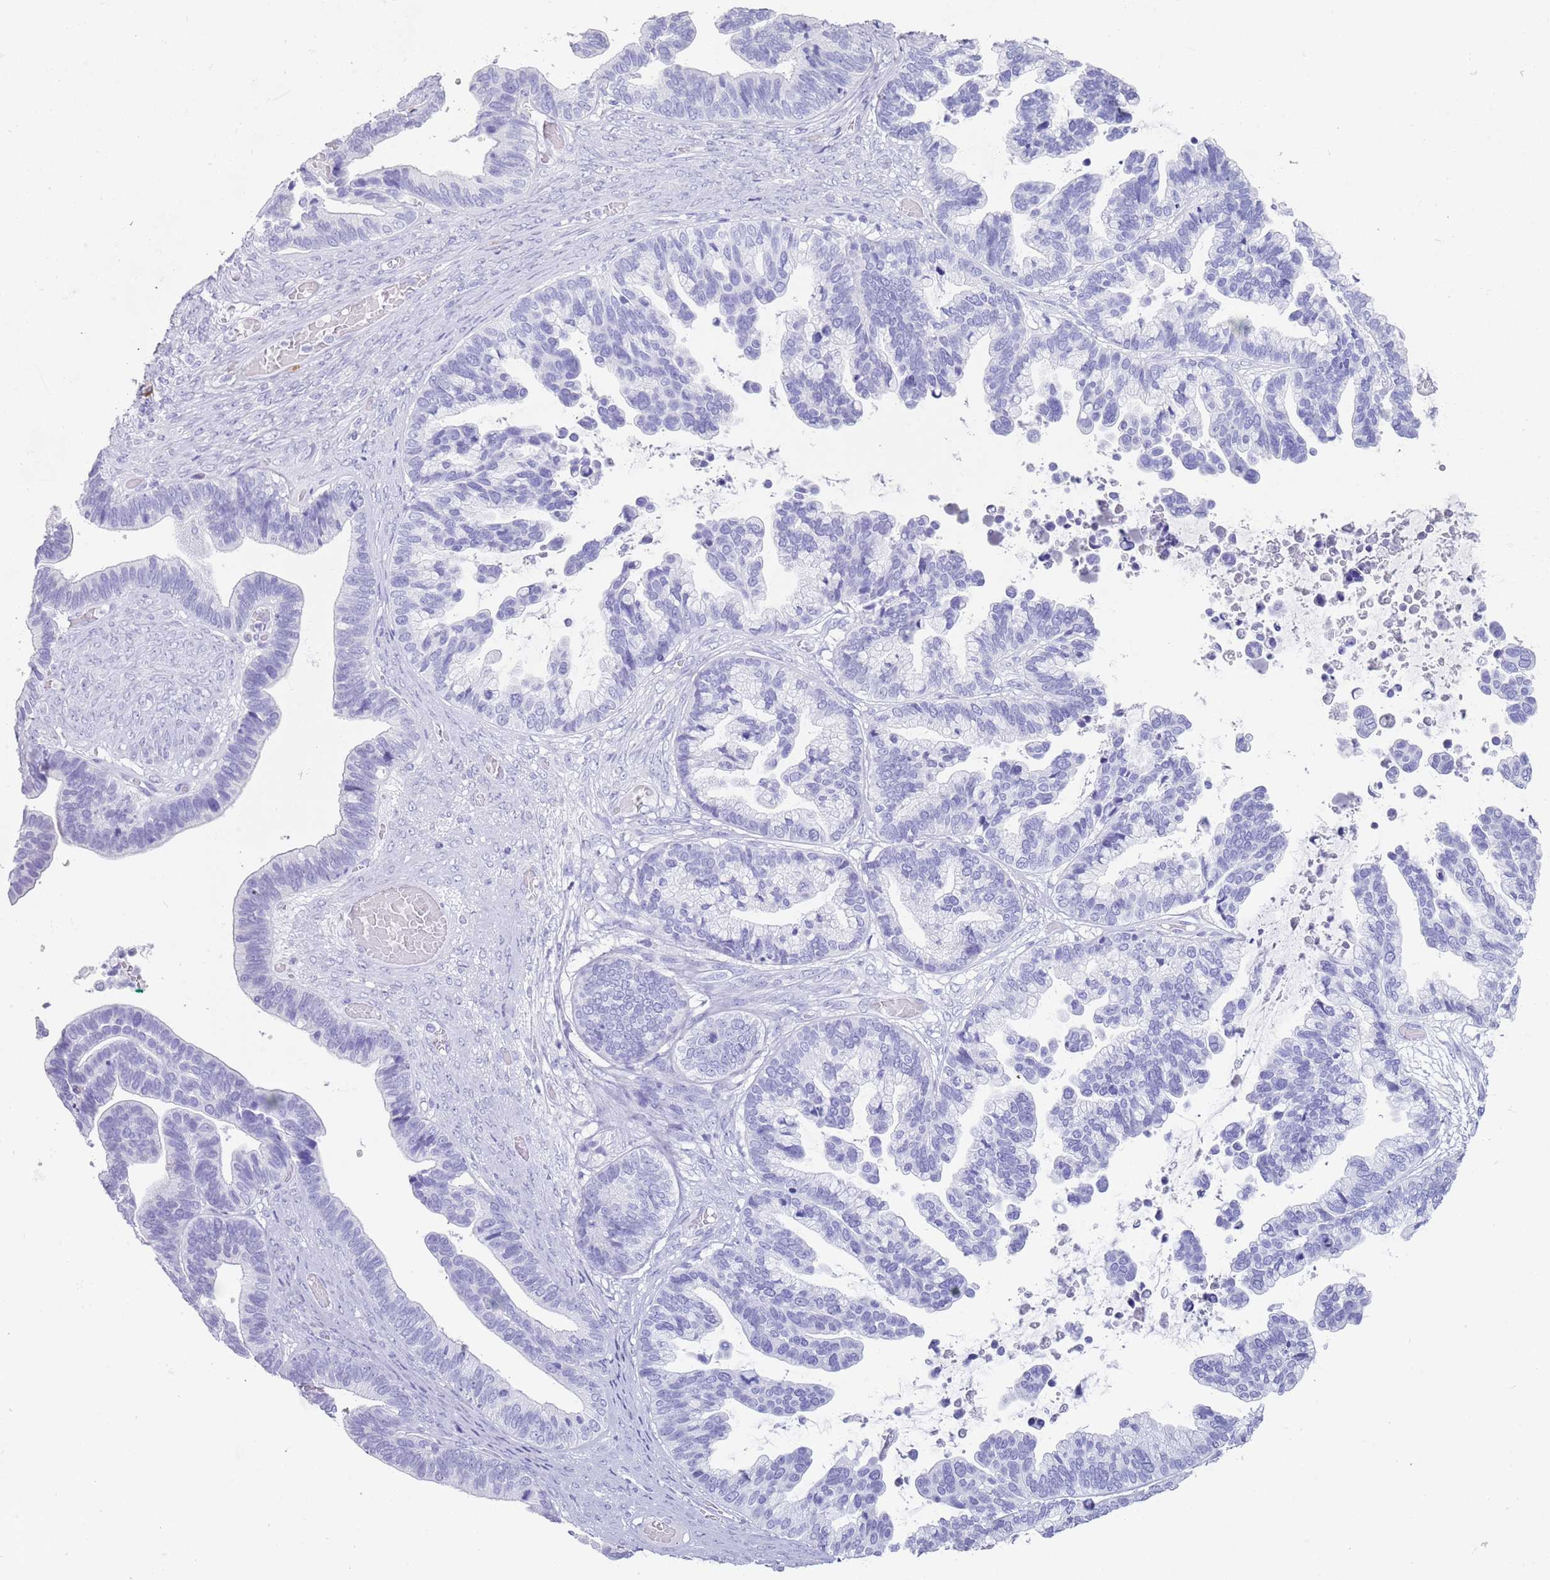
{"staining": {"intensity": "negative", "quantity": "none", "location": "none"}, "tissue": "ovarian cancer", "cell_type": "Tumor cells", "image_type": "cancer", "snomed": [{"axis": "morphology", "description": "Cystadenocarcinoma, serous, NOS"}, {"axis": "topography", "description": "Ovary"}], "caption": "Immunohistochemistry (IHC) image of ovarian serous cystadenocarcinoma stained for a protein (brown), which displays no staining in tumor cells.", "gene": "MYADML2", "patient": {"sex": "female", "age": 56}}